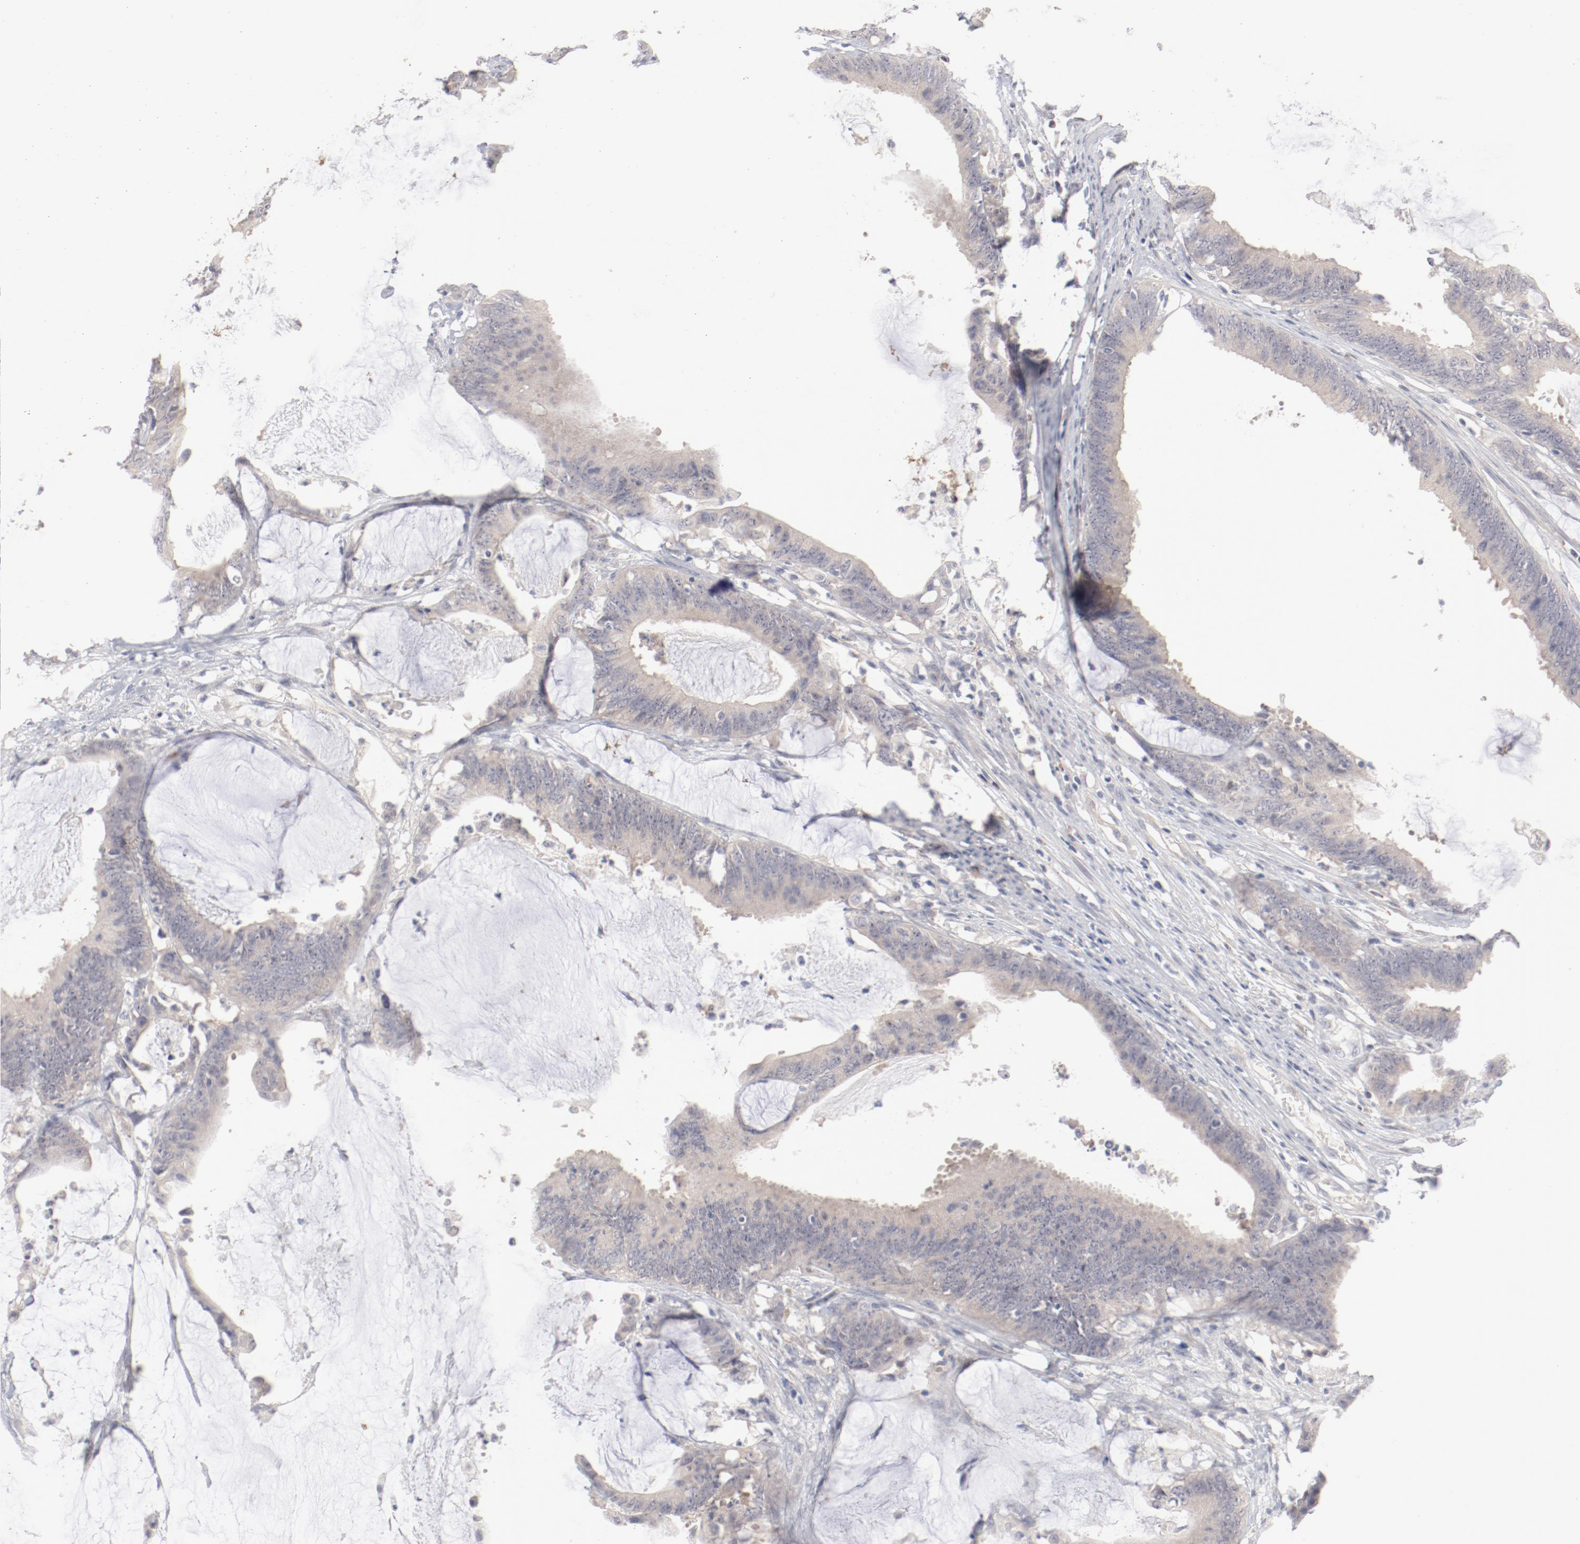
{"staining": {"intensity": "negative", "quantity": "none", "location": "none"}, "tissue": "colorectal cancer", "cell_type": "Tumor cells", "image_type": "cancer", "snomed": [{"axis": "morphology", "description": "Adenocarcinoma, NOS"}, {"axis": "topography", "description": "Rectum"}], "caption": "An image of colorectal cancer (adenocarcinoma) stained for a protein reveals no brown staining in tumor cells.", "gene": "SH3BGR", "patient": {"sex": "female", "age": 66}}